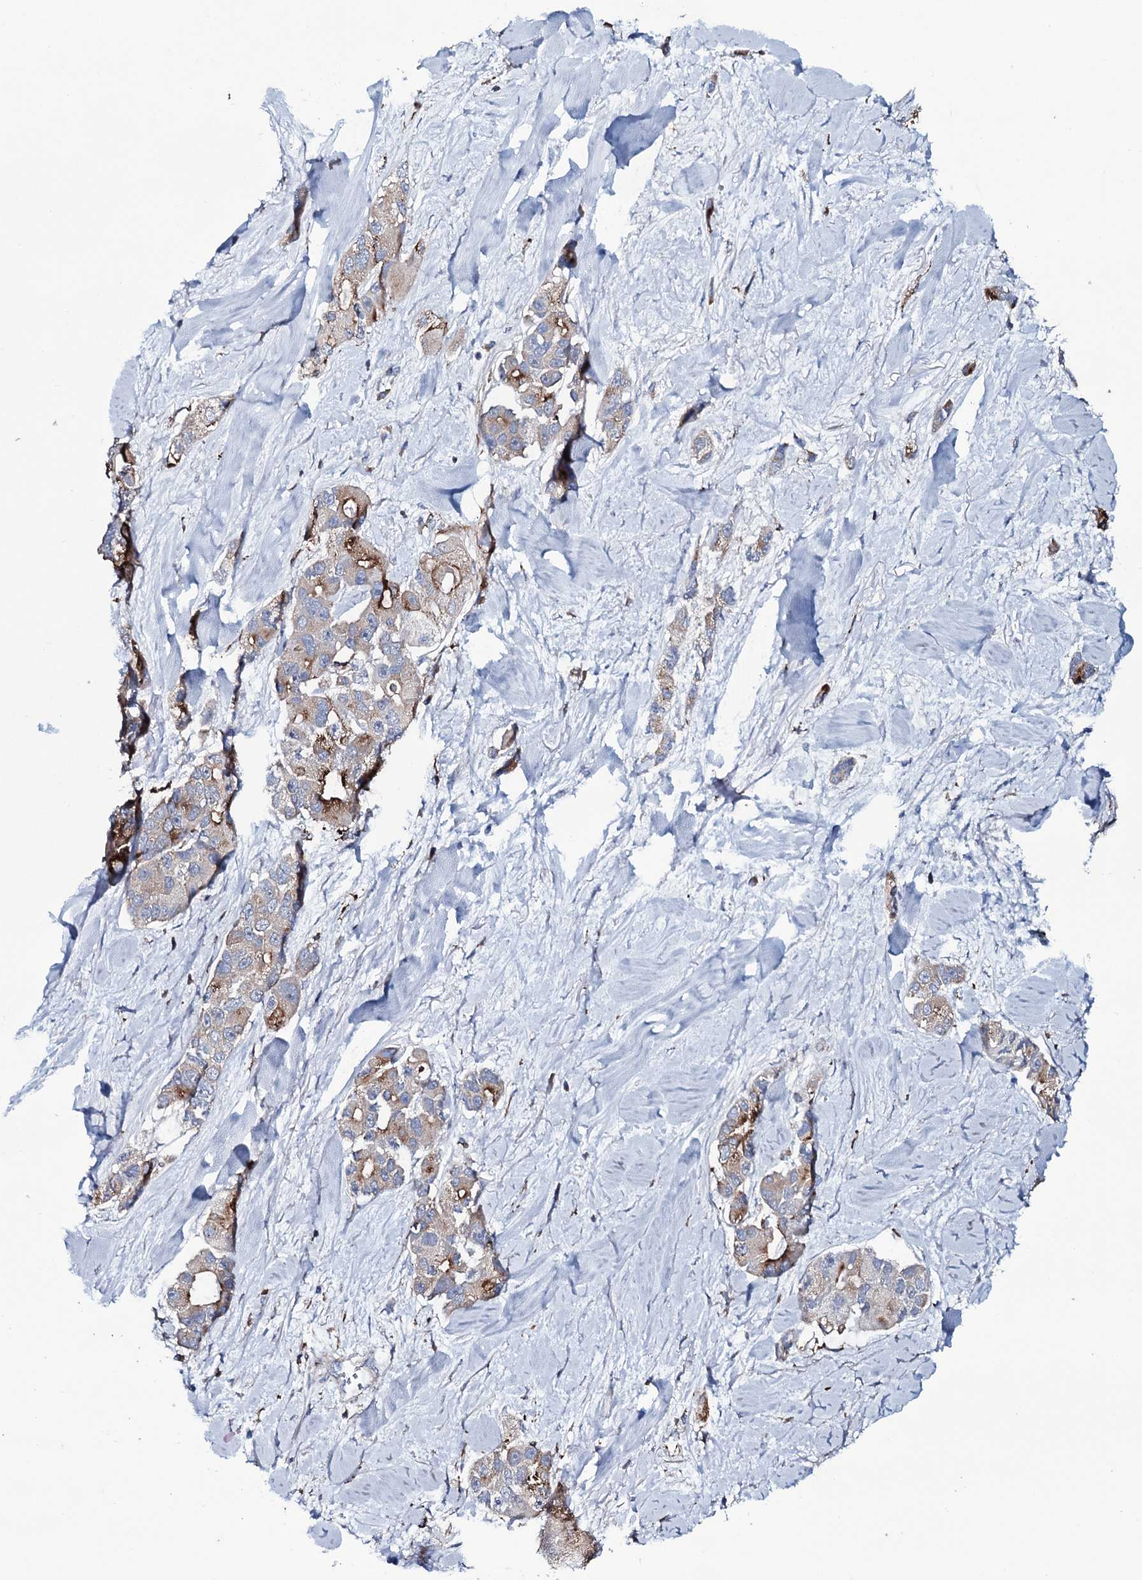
{"staining": {"intensity": "moderate", "quantity": "<25%", "location": "cytoplasmic/membranous"}, "tissue": "lung cancer", "cell_type": "Tumor cells", "image_type": "cancer", "snomed": [{"axis": "morphology", "description": "Adenocarcinoma, NOS"}, {"axis": "topography", "description": "Lung"}], "caption": "This micrograph demonstrates IHC staining of lung adenocarcinoma, with low moderate cytoplasmic/membranous positivity in about <25% of tumor cells.", "gene": "VAMP8", "patient": {"sex": "female", "age": 54}}